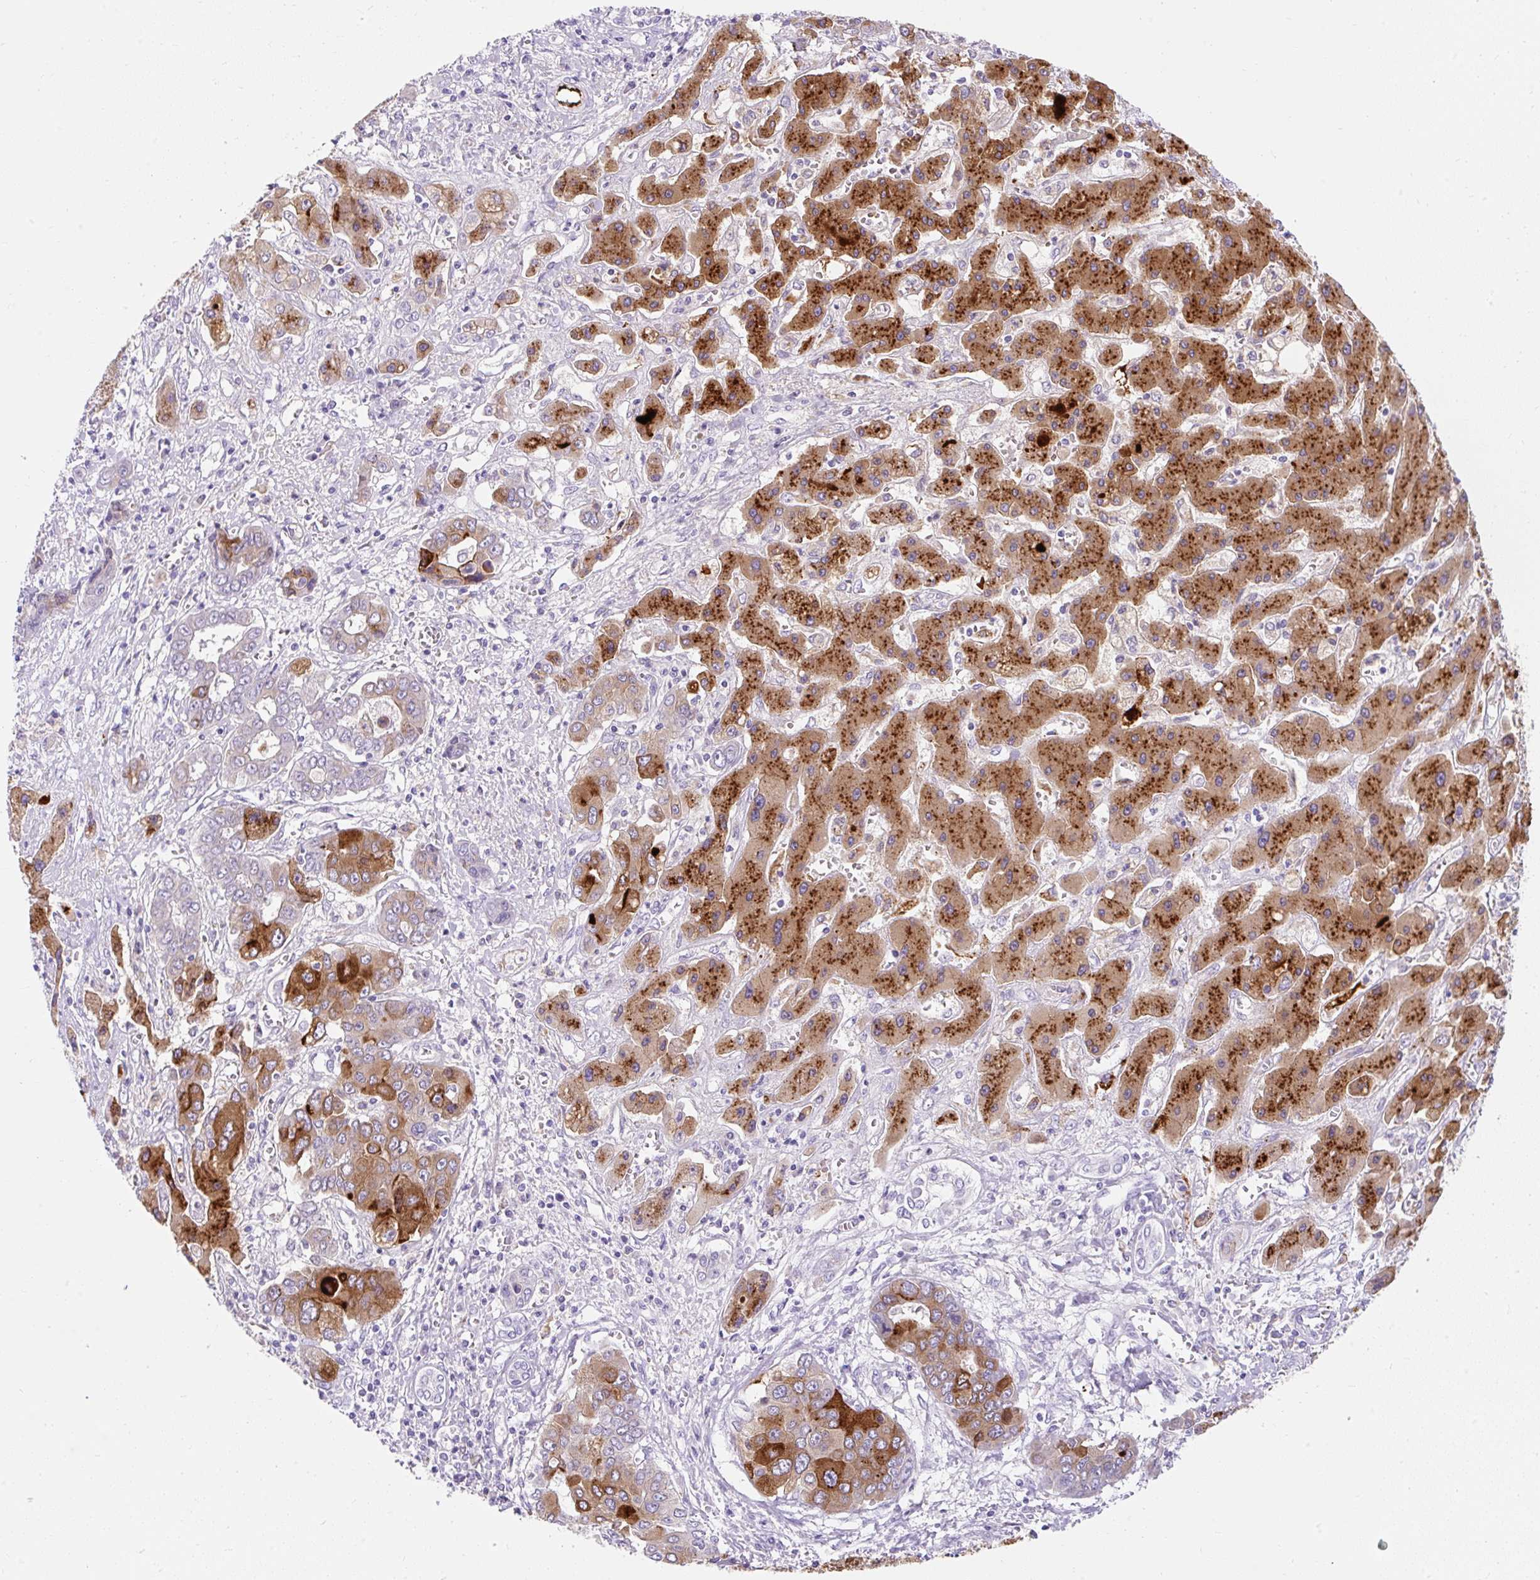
{"staining": {"intensity": "moderate", "quantity": "25%-75%", "location": "cytoplasmic/membranous"}, "tissue": "liver cancer", "cell_type": "Tumor cells", "image_type": "cancer", "snomed": [{"axis": "morphology", "description": "Cholangiocarcinoma"}, {"axis": "topography", "description": "Liver"}], "caption": "This image exhibits liver cancer (cholangiocarcinoma) stained with immunohistochemistry (IHC) to label a protein in brown. The cytoplasmic/membranous of tumor cells show moderate positivity for the protein. Nuclei are counter-stained blue.", "gene": "APOC4-APOC2", "patient": {"sex": "male", "age": 67}}